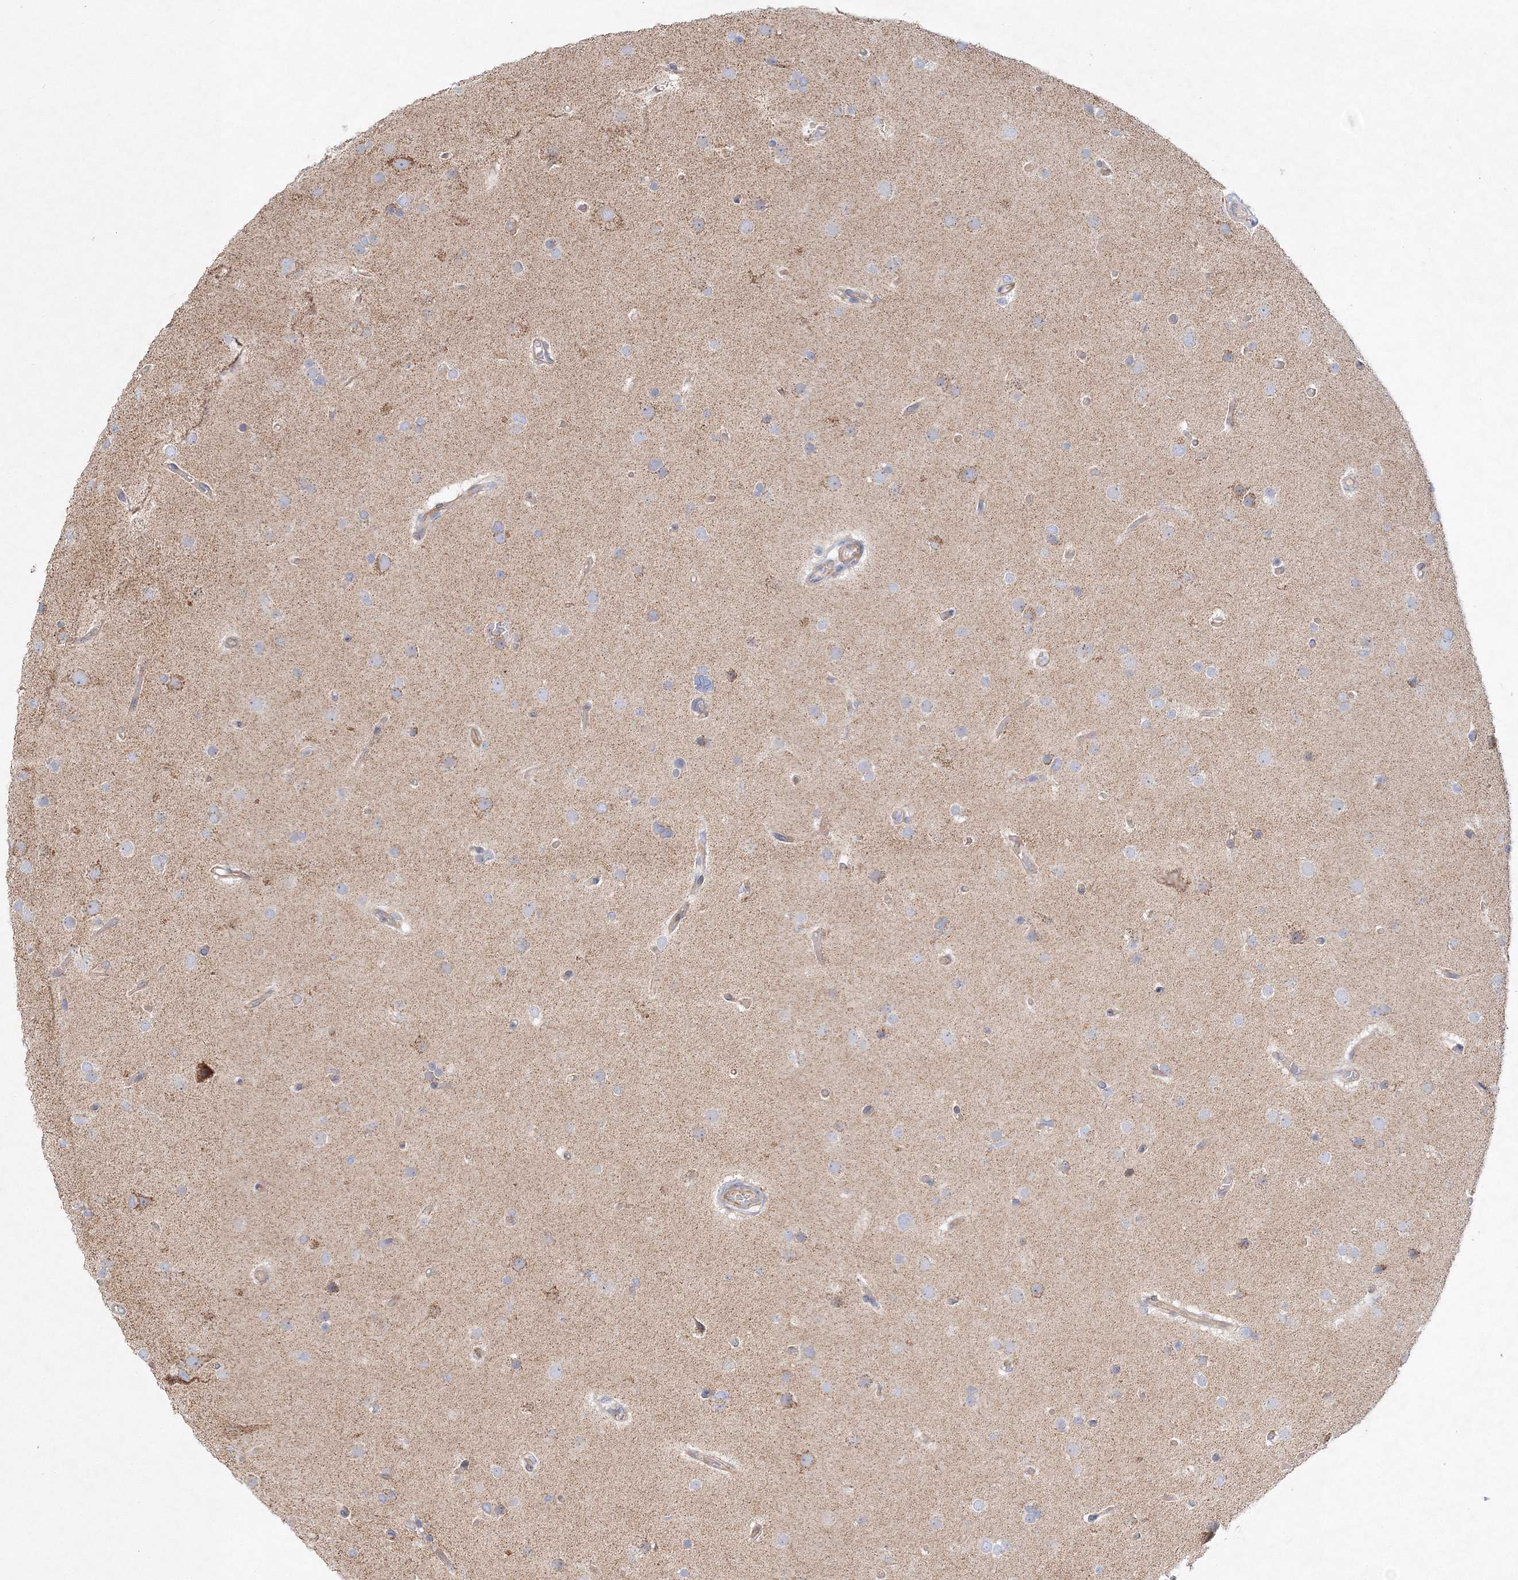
{"staining": {"intensity": "negative", "quantity": "none", "location": "none"}, "tissue": "glioma", "cell_type": "Tumor cells", "image_type": "cancer", "snomed": [{"axis": "morphology", "description": "Glioma, malignant, High grade"}, {"axis": "topography", "description": "Cerebral cortex"}], "caption": "Protein analysis of malignant glioma (high-grade) demonstrates no significant staining in tumor cells.", "gene": "ZFYVE16", "patient": {"sex": "female", "age": 36}}